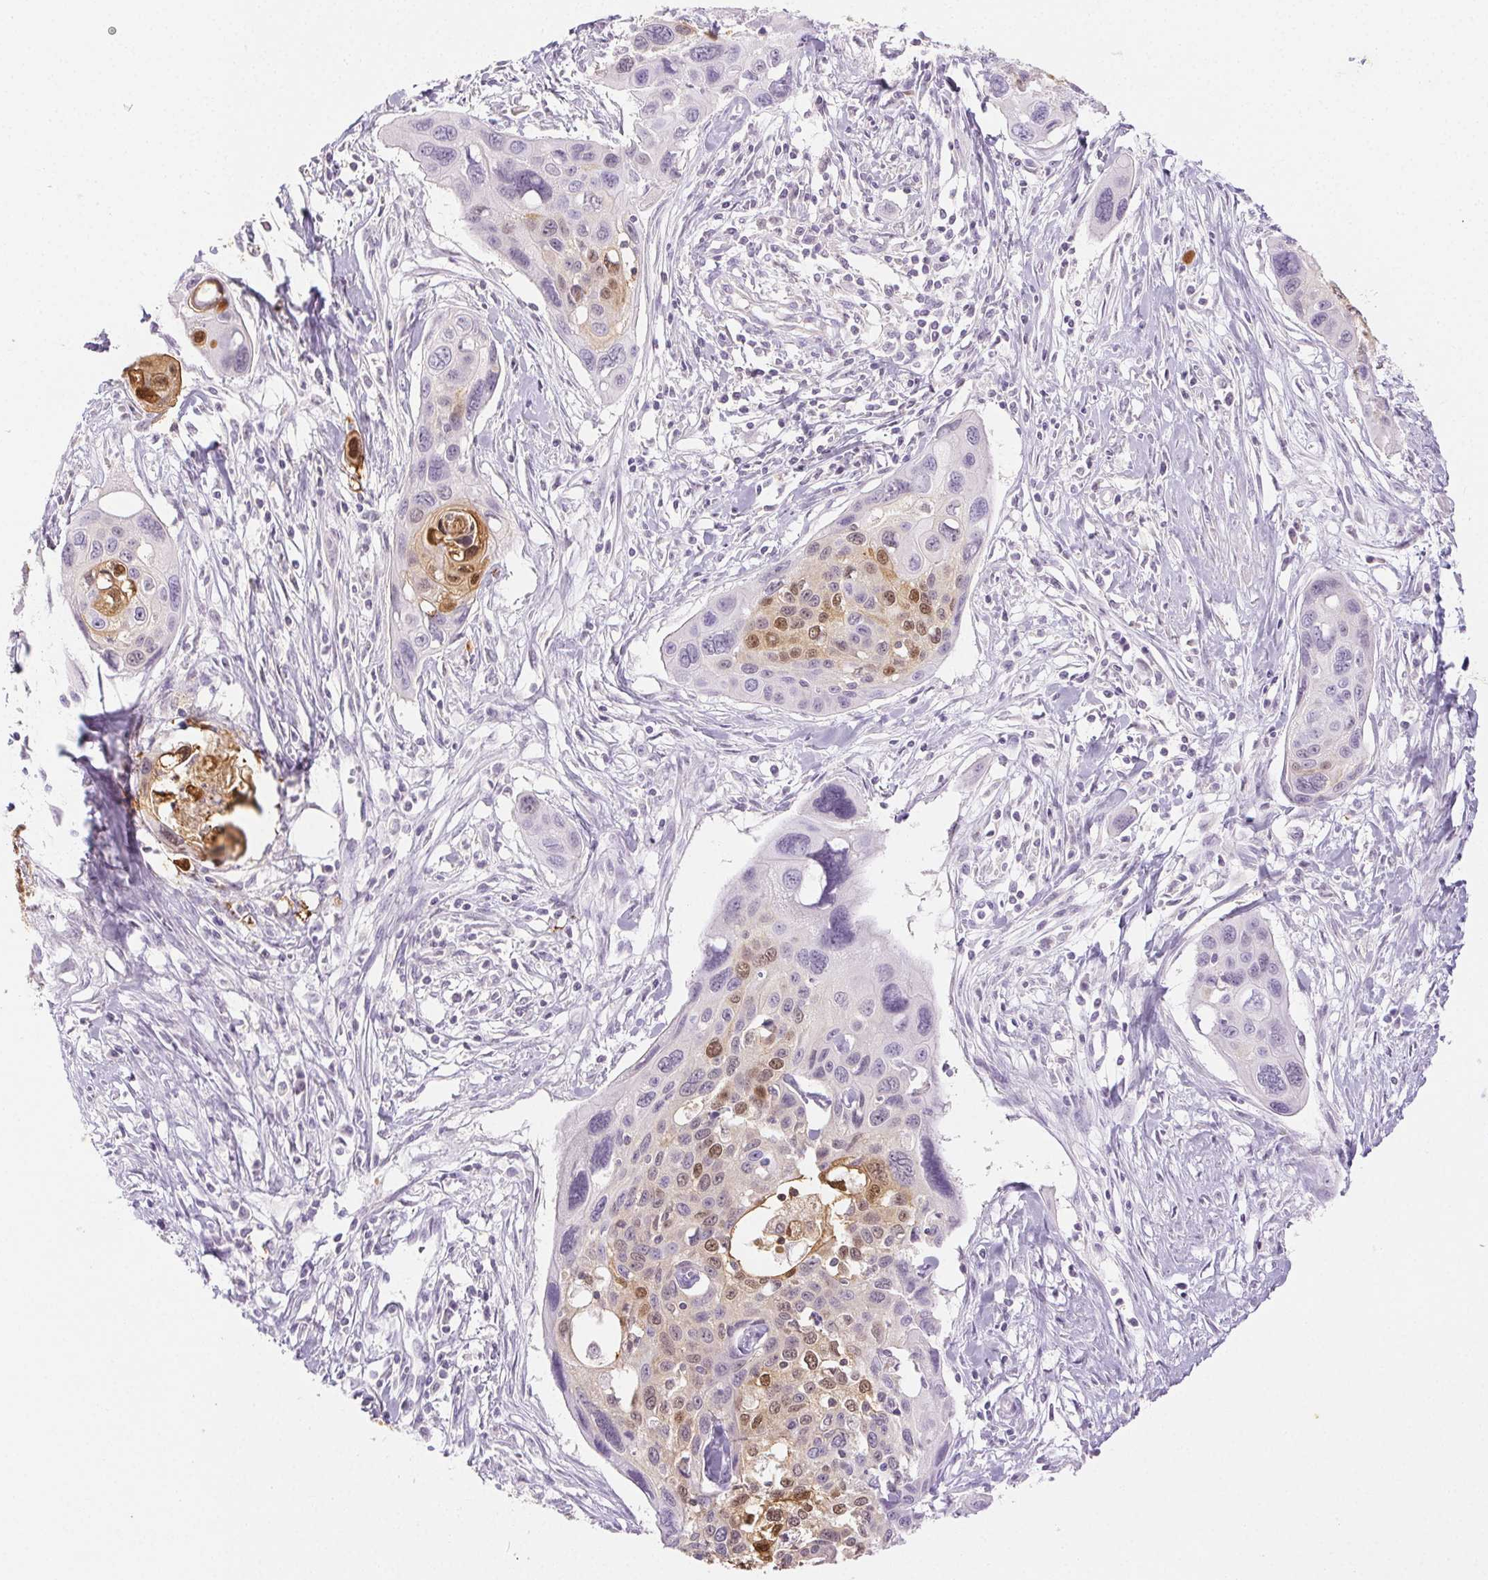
{"staining": {"intensity": "moderate", "quantity": "<25%", "location": "cytoplasmic/membranous,nuclear"}, "tissue": "cervical cancer", "cell_type": "Tumor cells", "image_type": "cancer", "snomed": [{"axis": "morphology", "description": "Squamous cell carcinoma, NOS"}, {"axis": "topography", "description": "Cervix"}], "caption": "Protein expression by IHC exhibits moderate cytoplasmic/membranous and nuclear staining in about <25% of tumor cells in cervical cancer. The staining is performed using DAB (3,3'-diaminobenzidine) brown chromogen to label protein expression. The nuclei are counter-stained blue using hematoxylin.", "gene": "SPRR3", "patient": {"sex": "female", "age": 31}}